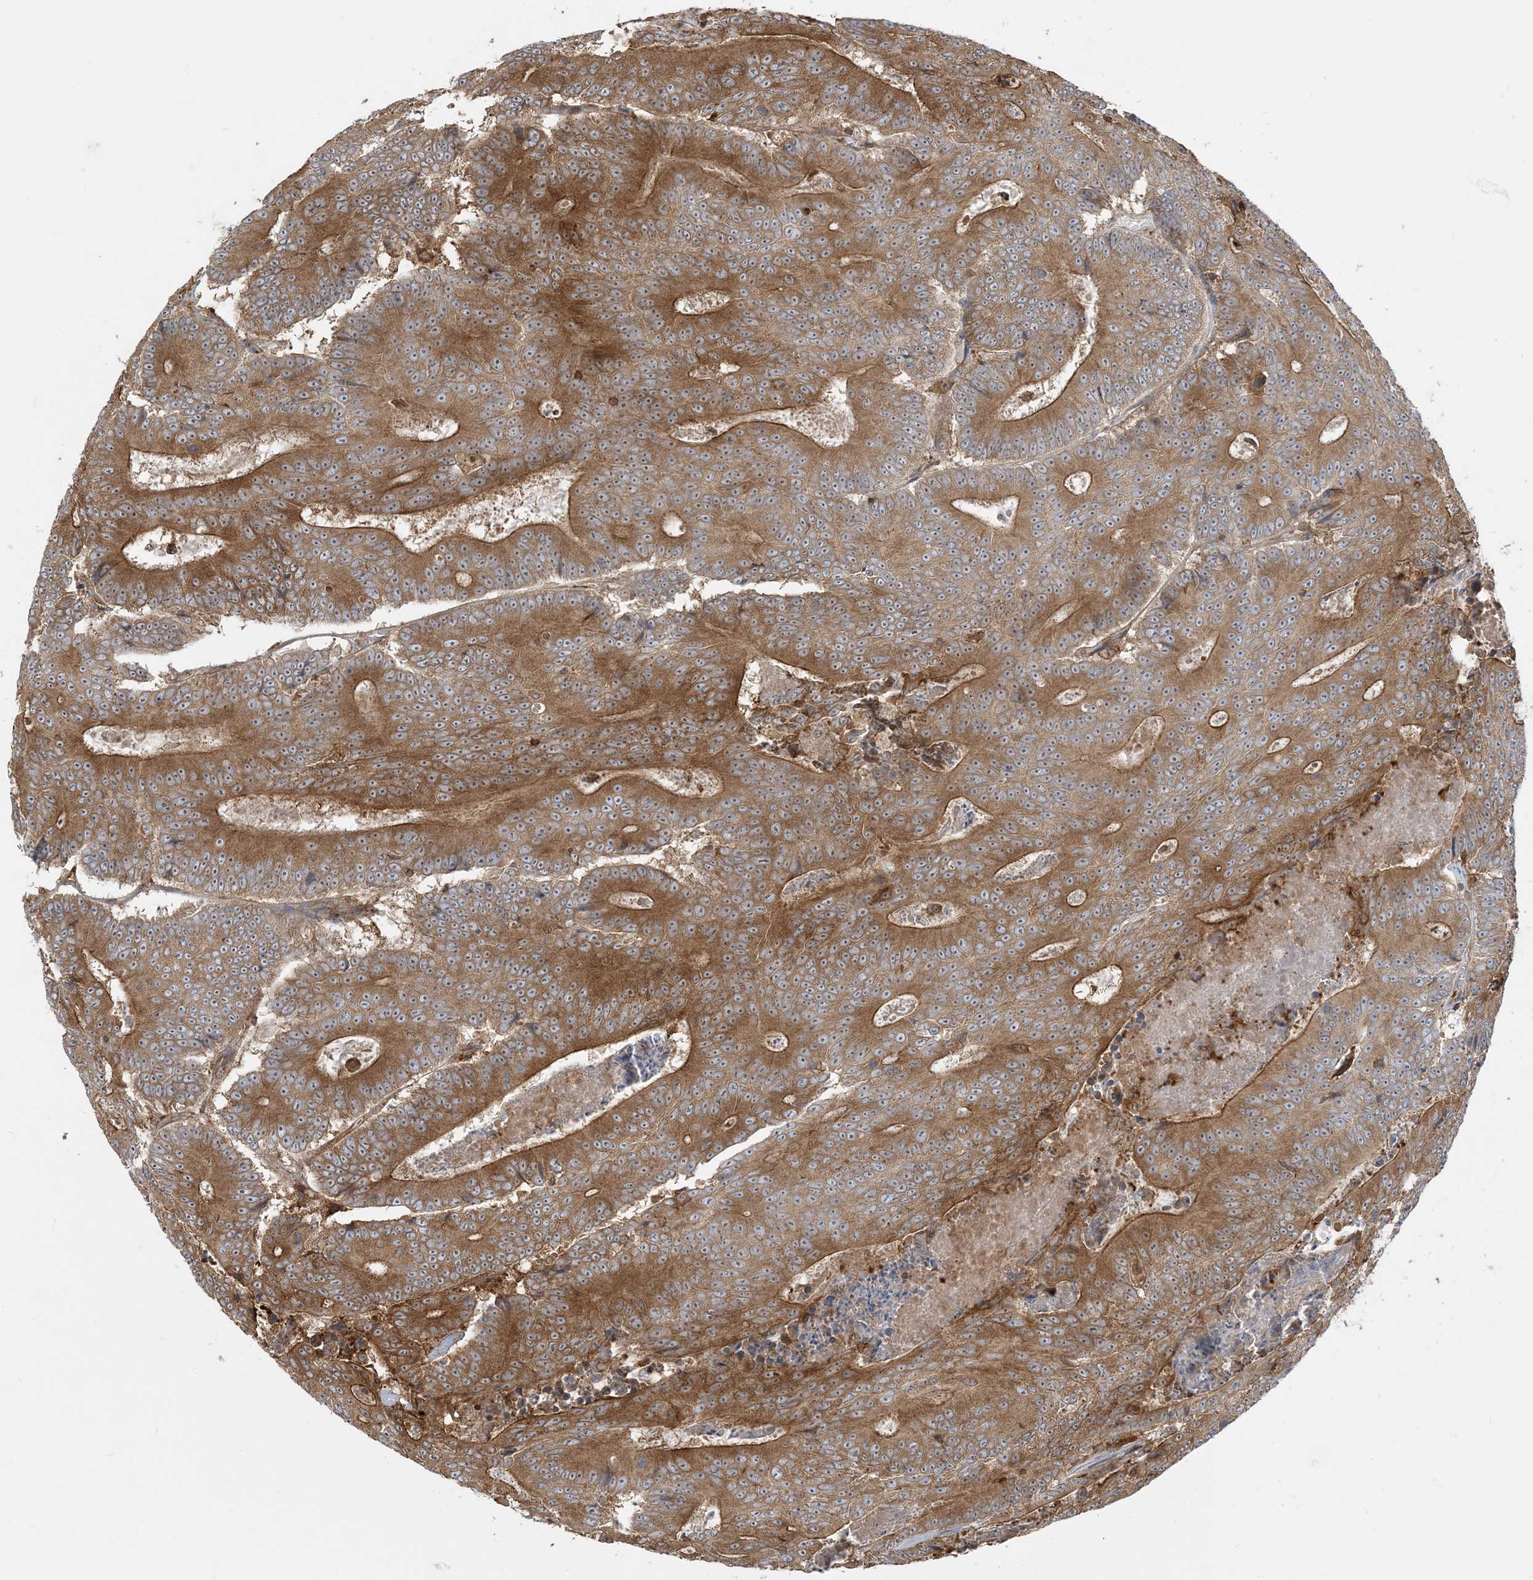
{"staining": {"intensity": "moderate", "quantity": ">75%", "location": "cytoplasmic/membranous"}, "tissue": "colorectal cancer", "cell_type": "Tumor cells", "image_type": "cancer", "snomed": [{"axis": "morphology", "description": "Adenocarcinoma, NOS"}, {"axis": "topography", "description": "Colon"}], "caption": "An image showing moderate cytoplasmic/membranous positivity in about >75% of tumor cells in colorectal adenocarcinoma, as visualized by brown immunohistochemical staining.", "gene": "SRP72", "patient": {"sex": "male", "age": 83}}